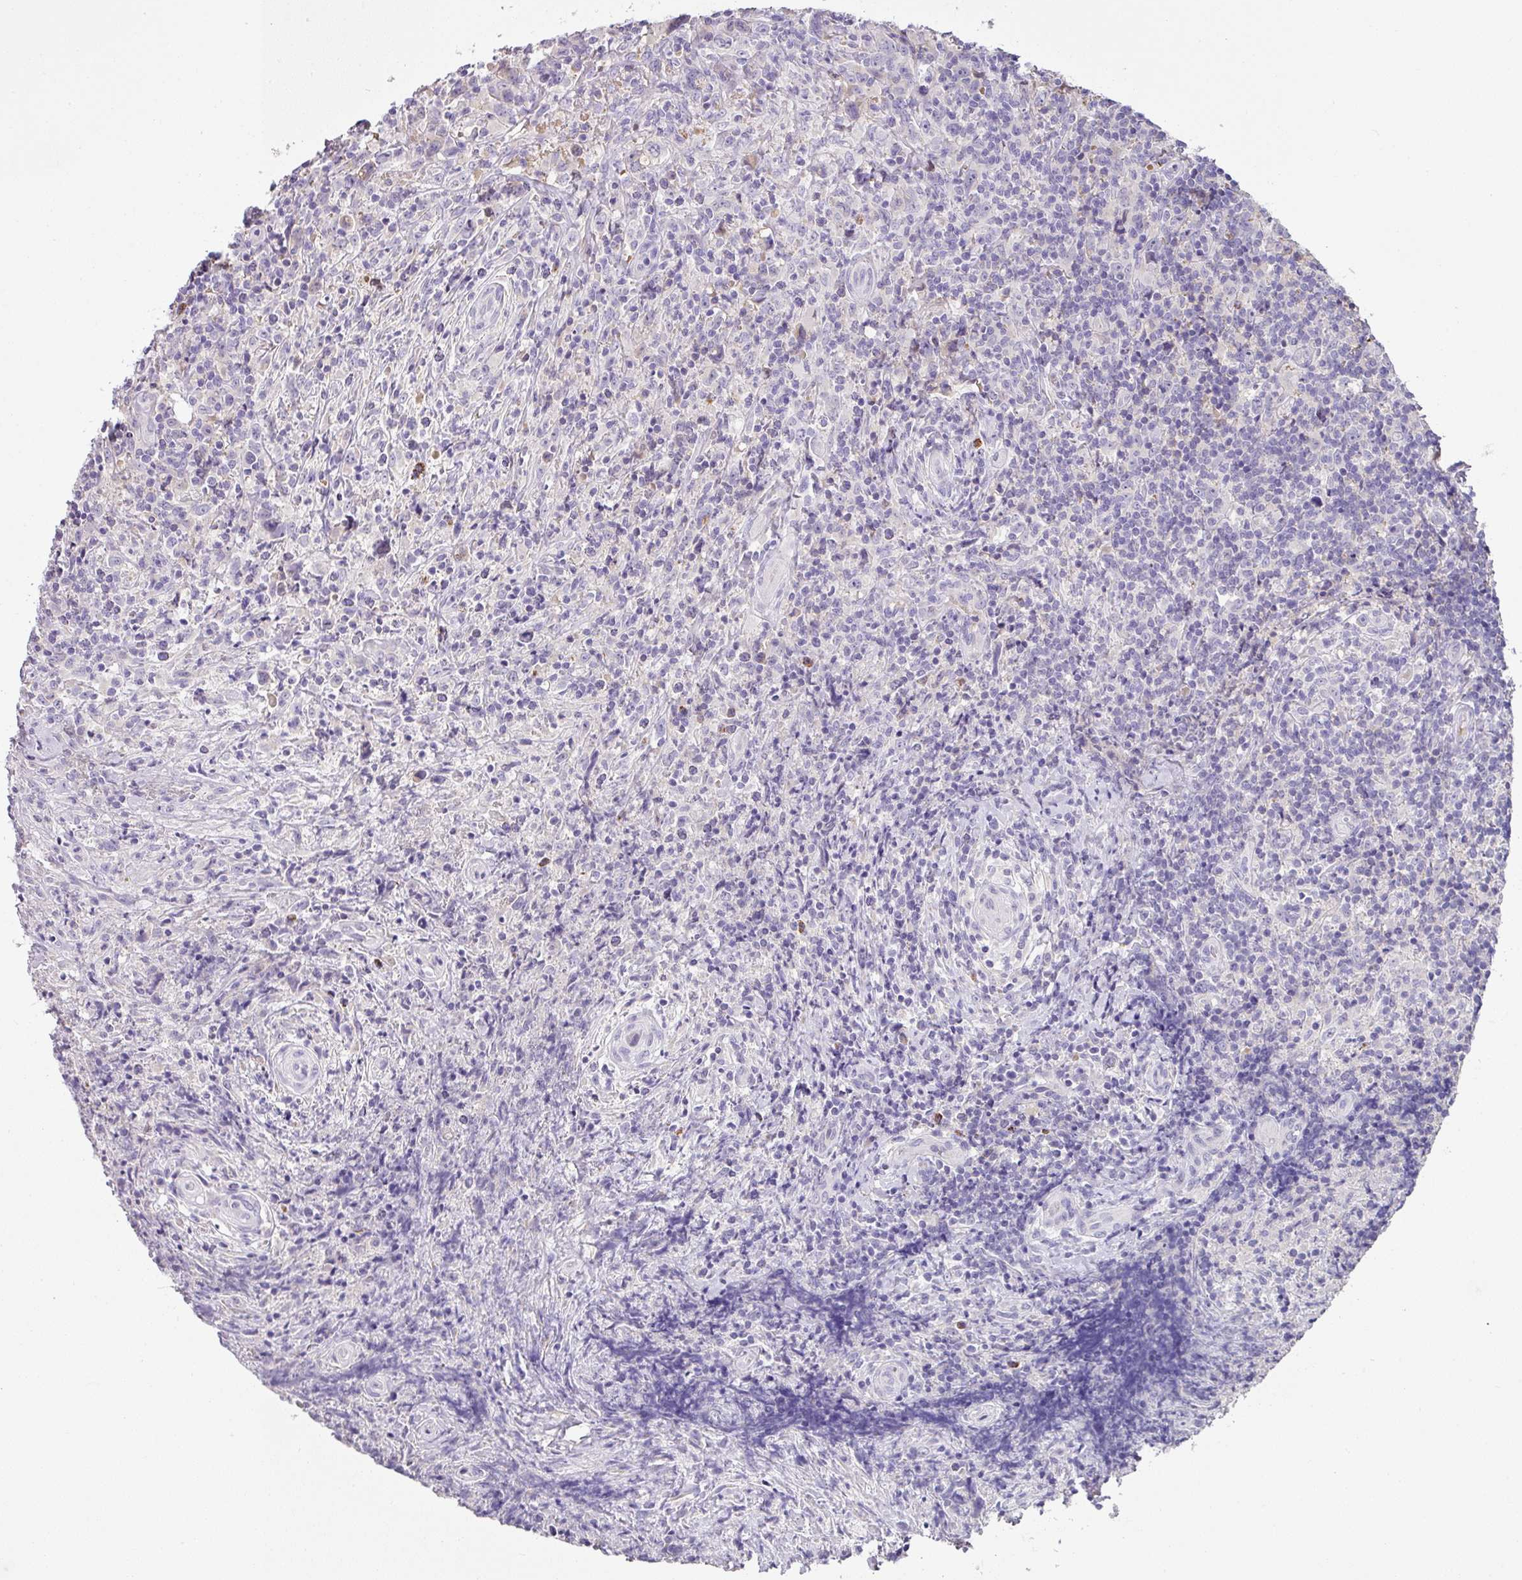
{"staining": {"intensity": "negative", "quantity": "none", "location": "none"}, "tissue": "lymphoma", "cell_type": "Tumor cells", "image_type": "cancer", "snomed": [{"axis": "morphology", "description": "Hodgkin's disease, NOS"}, {"axis": "topography", "description": "Lymph node"}], "caption": "Hodgkin's disease was stained to show a protein in brown. There is no significant positivity in tumor cells.", "gene": "CCZ1", "patient": {"sex": "female", "age": 18}}